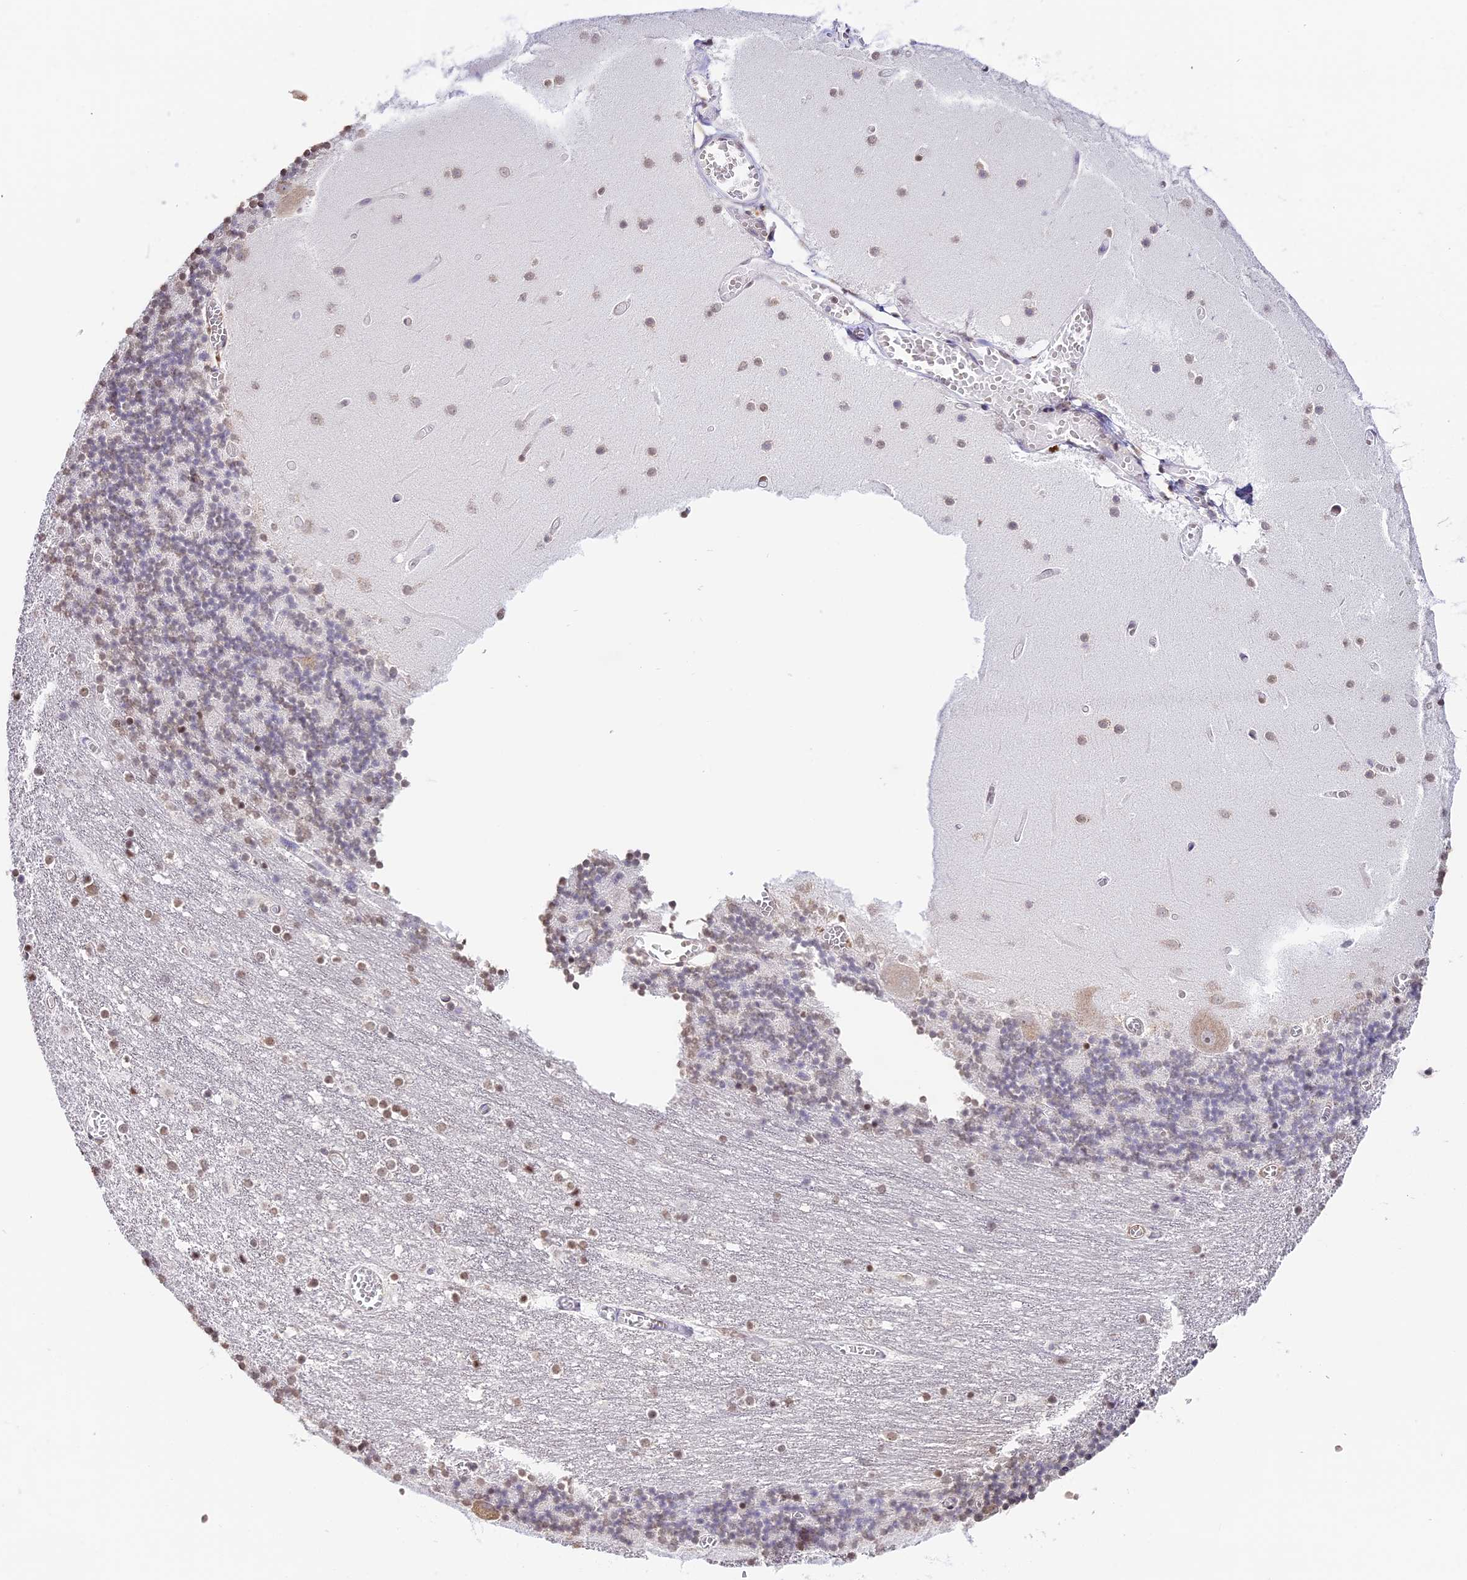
{"staining": {"intensity": "moderate", "quantity": "25%-75%", "location": "cytoplasmic/membranous,nuclear"}, "tissue": "cerebellum", "cell_type": "Cells in granular layer", "image_type": "normal", "snomed": [{"axis": "morphology", "description": "Normal tissue, NOS"}, {"axis": "topography", "description": "Cerebellum"}], "caption": "An image of human cerebellum stained for a protein reveals moderate cytoplasmic/membranous,nuclear brown staining in cells in granular layer.", "gene": "HEATR5B", "patient": {"sex": "female", "age": 28}}